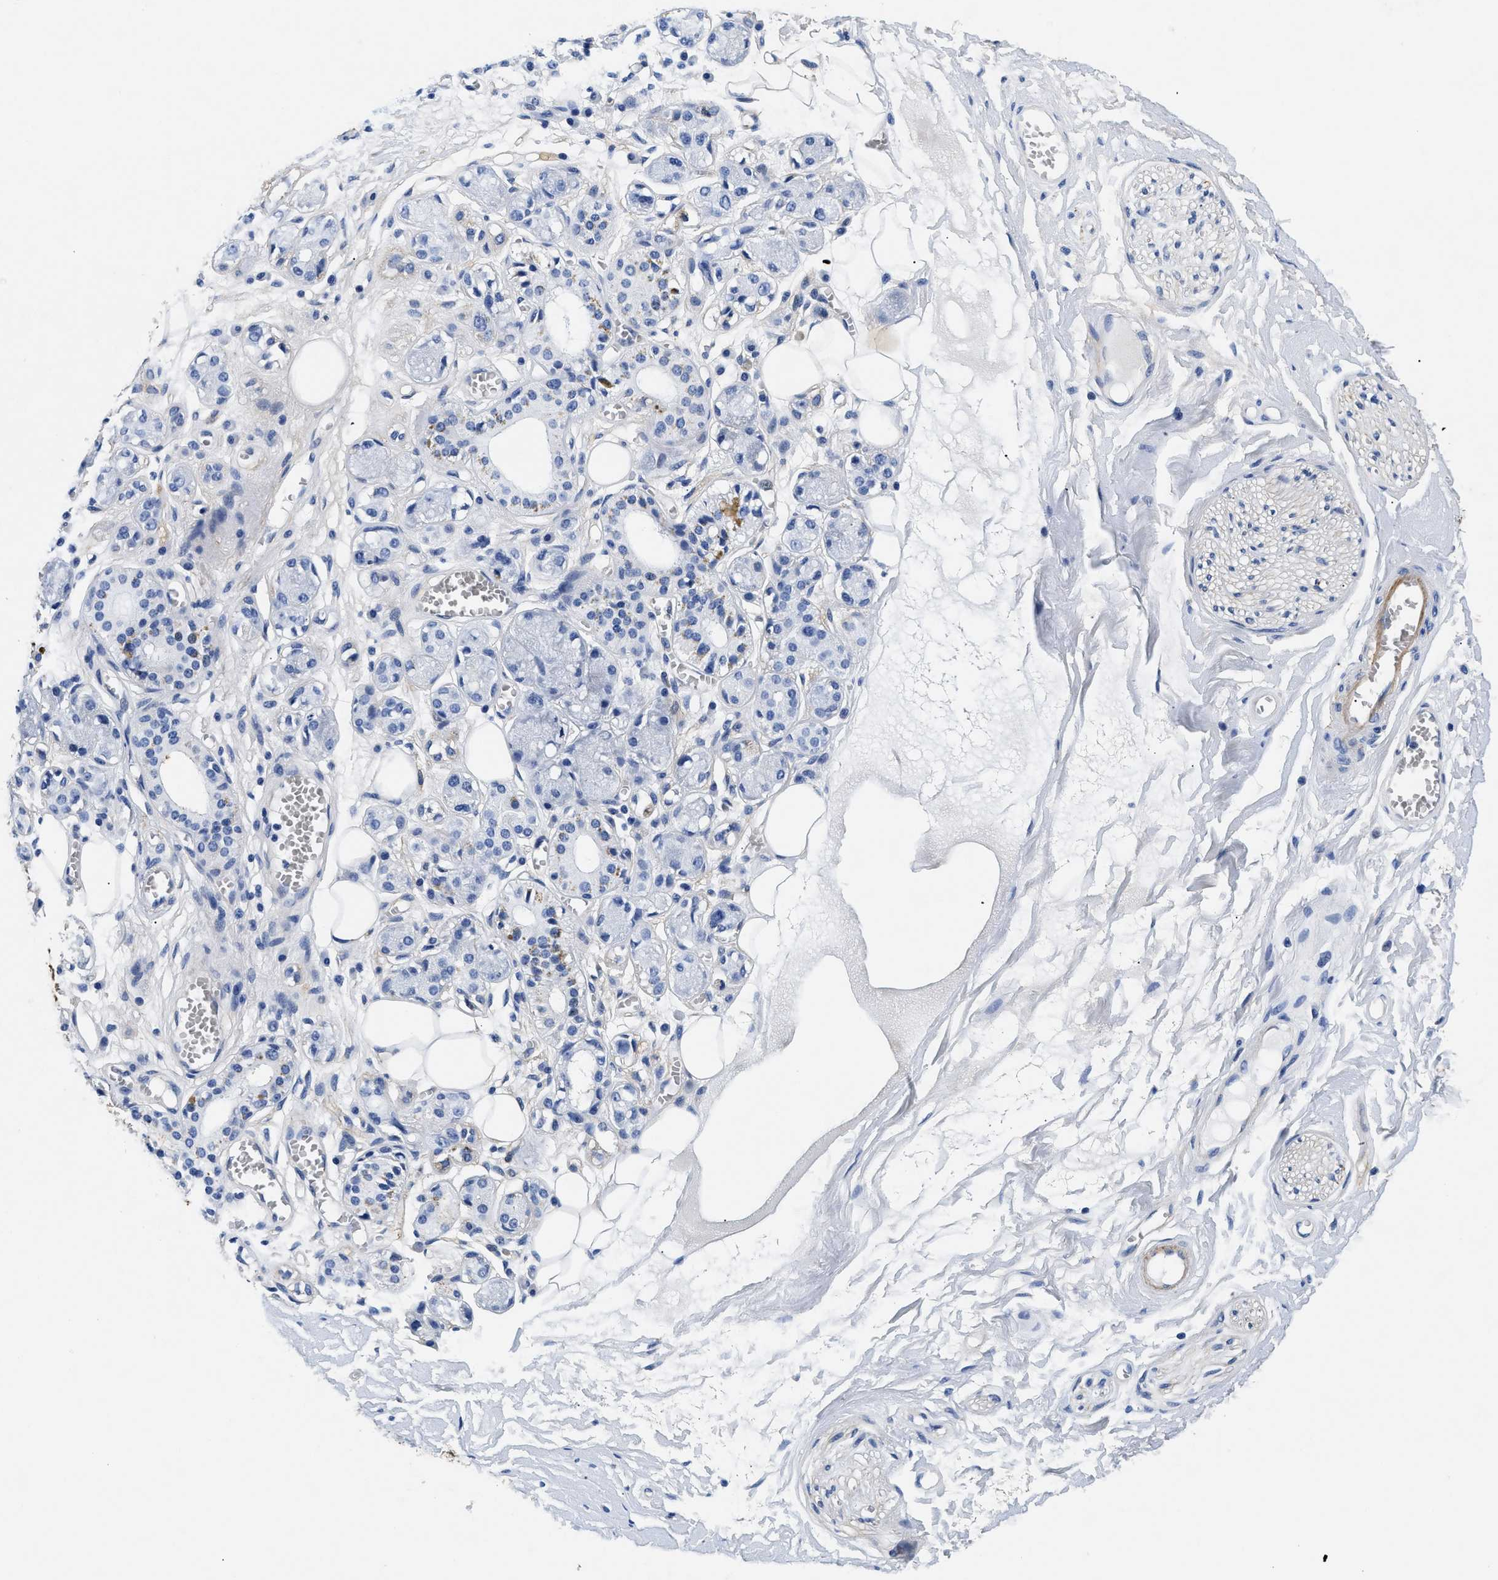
{"staining": {"intensity": "weak", "quantity": "25%-75%", "location": "cytoplasmic/membranous"}, "tissue": "adipose tissue", "cell_type": "Adipocytes", "image_type": "normal", "snomed": [{"axis": "morphology", "description": "Normal tissue, NOS"}, {"axis": "morphology", "description": "Inflammation, NOS"}, {"axis": "topography", "description": "Salivary gland"}, {"axis": "topography", "description": "Peripheral nerve tissue"}], "caption": "Immunohistochemical staining of unremarkable adipose tissue reveals low levels of weak cytoplasmic/membranous staining in approximately 25%-75% of adipocytes. (IHC, brightfield microscopy, high magnification).", "gene": "LAMA3", "patient": {"sex": "female", "age": 75}}